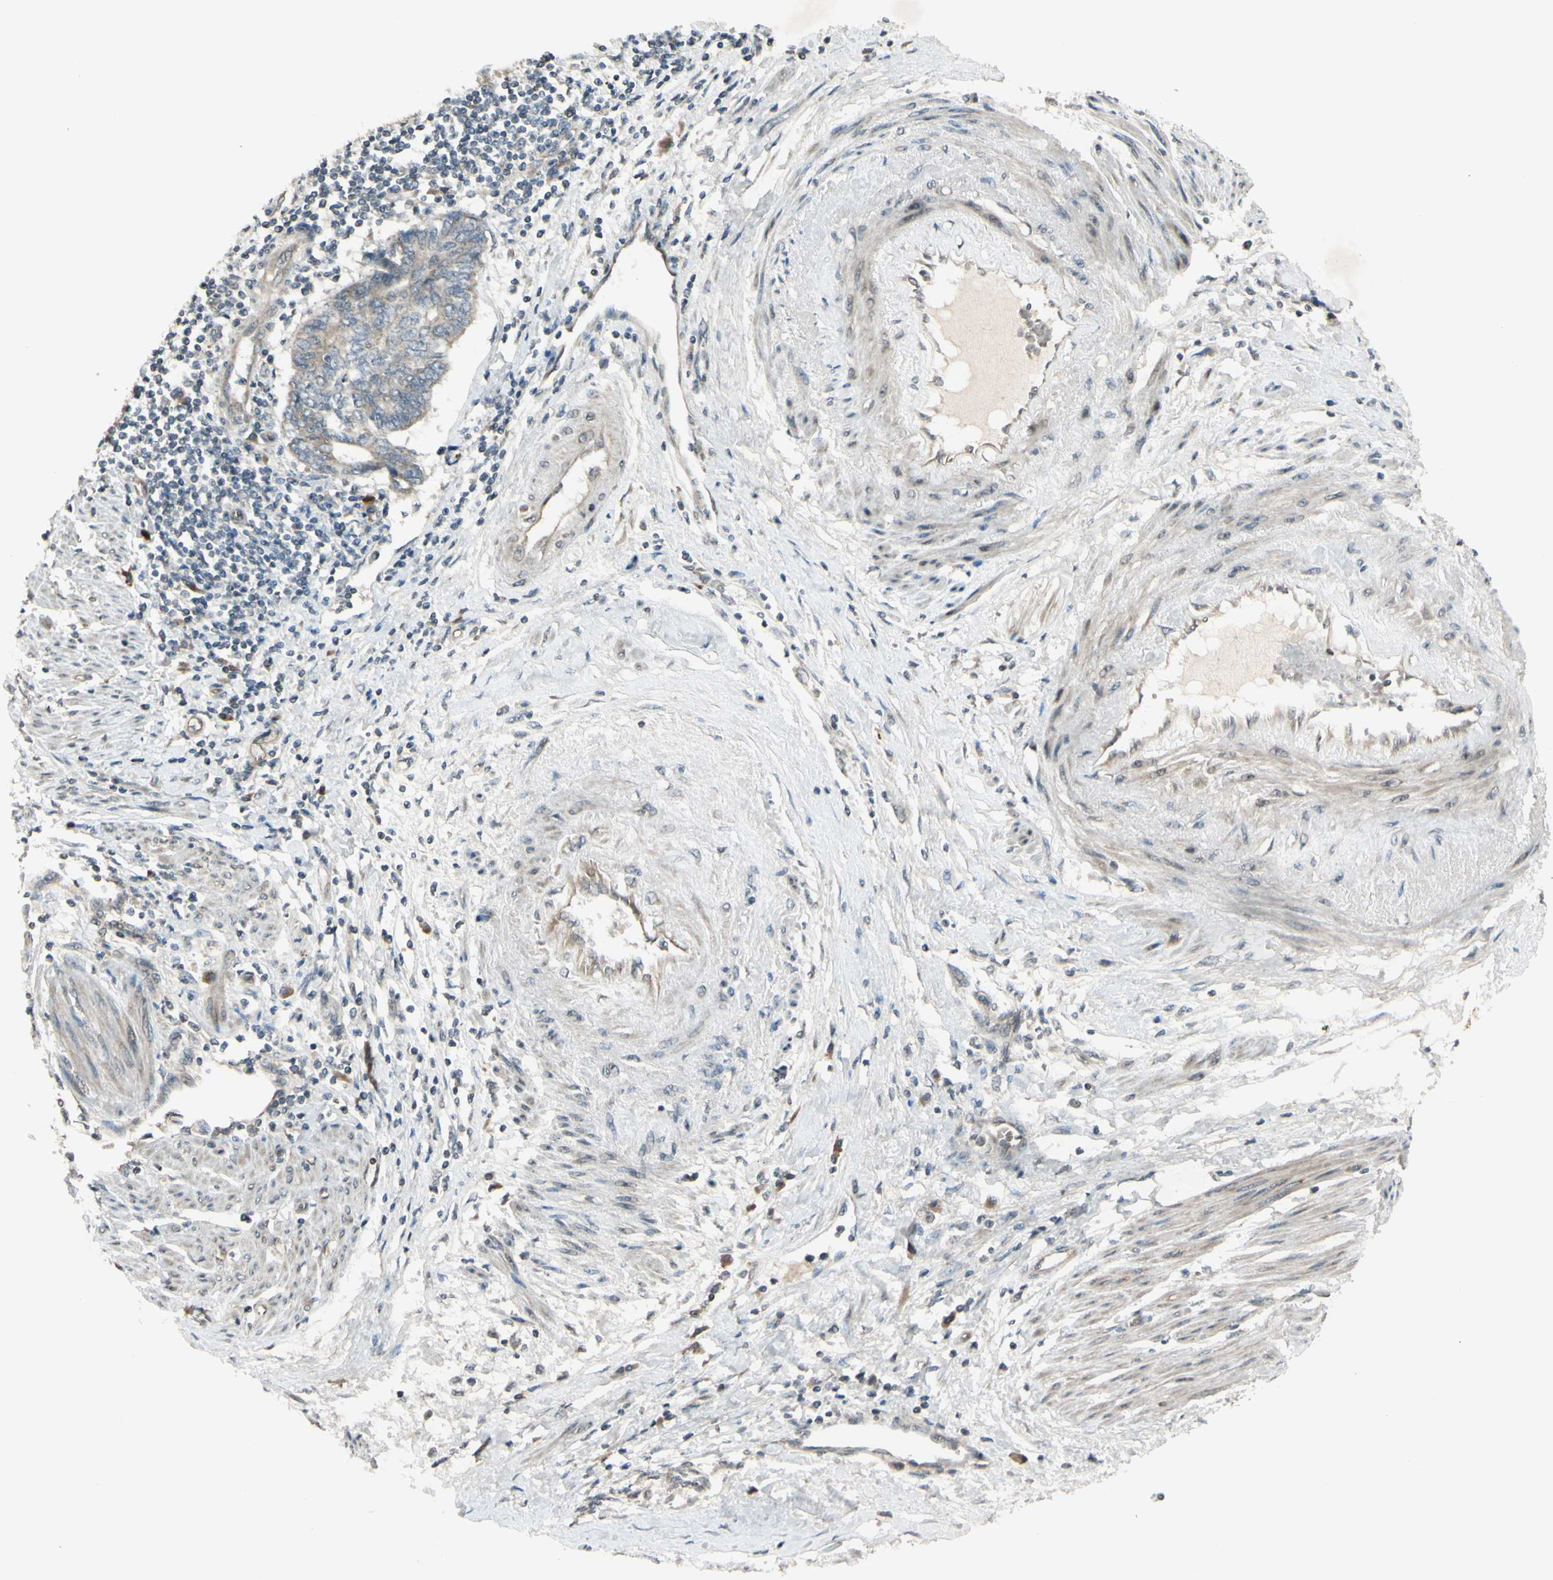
{"staining": {"intensity": "negative", "quantity": "none", "location": "none"}, "tissue": "endometrial cancer", "cell_type": "Tumor cells", "image_type": "cancer", "snomed": [{"axis": "morphology", "description": "Adenocarcinoma, NOS"}, {"axis": "topography", "description": "Uterus"}, {"axis": "topography", "description": "Endometrium"}], "caption": "Human endometrial cancer stained for a protein using immunohistochemistry (IHC) shows no expression in tumor cells.", "gene": "FGF10", "patient": {"sex": "female", "age": 70}}